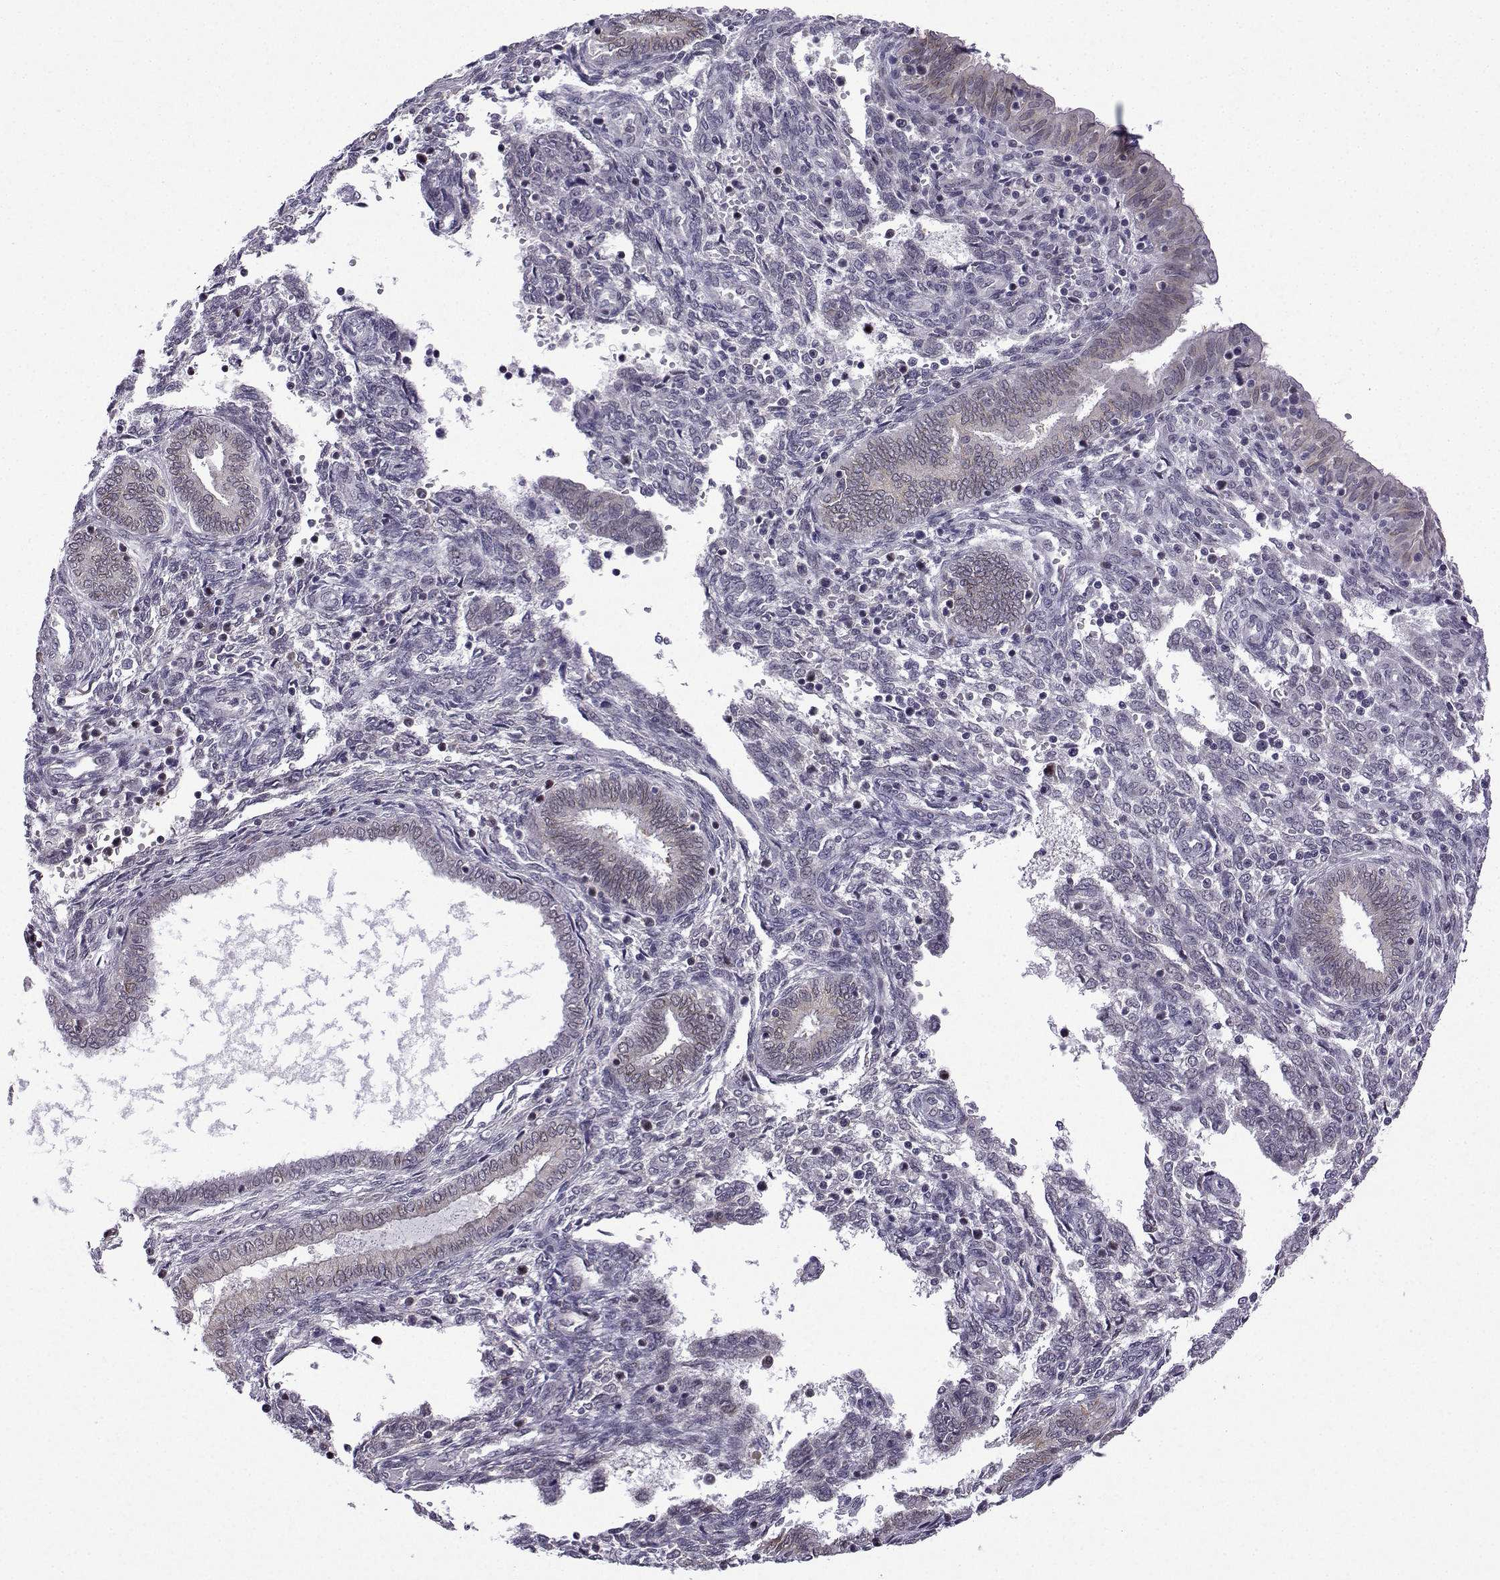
{"staining": {"intensity": "negative", "quantity": "none", "location": "none"}, "tissue": "endometrium", "cell_type": "Cells in endometrial stroma", "image_type": "normal", "snomed": [{"axis": "morphology", "description": "Normal tissue, NOS"}, {"axis": "topography", "description": "Endometrium"}], "caption": "DAB immunohistochemical staining of normal endometrium shows no significant positivity in cells in endometrial stroma. (Brightfield microscopy of DAB (3,3'-diaminobenzidine) immunohistochemistry (IHC) at high magnification).", "gene": "FGF3", "patient": {"sex": "female", "age": 42}}